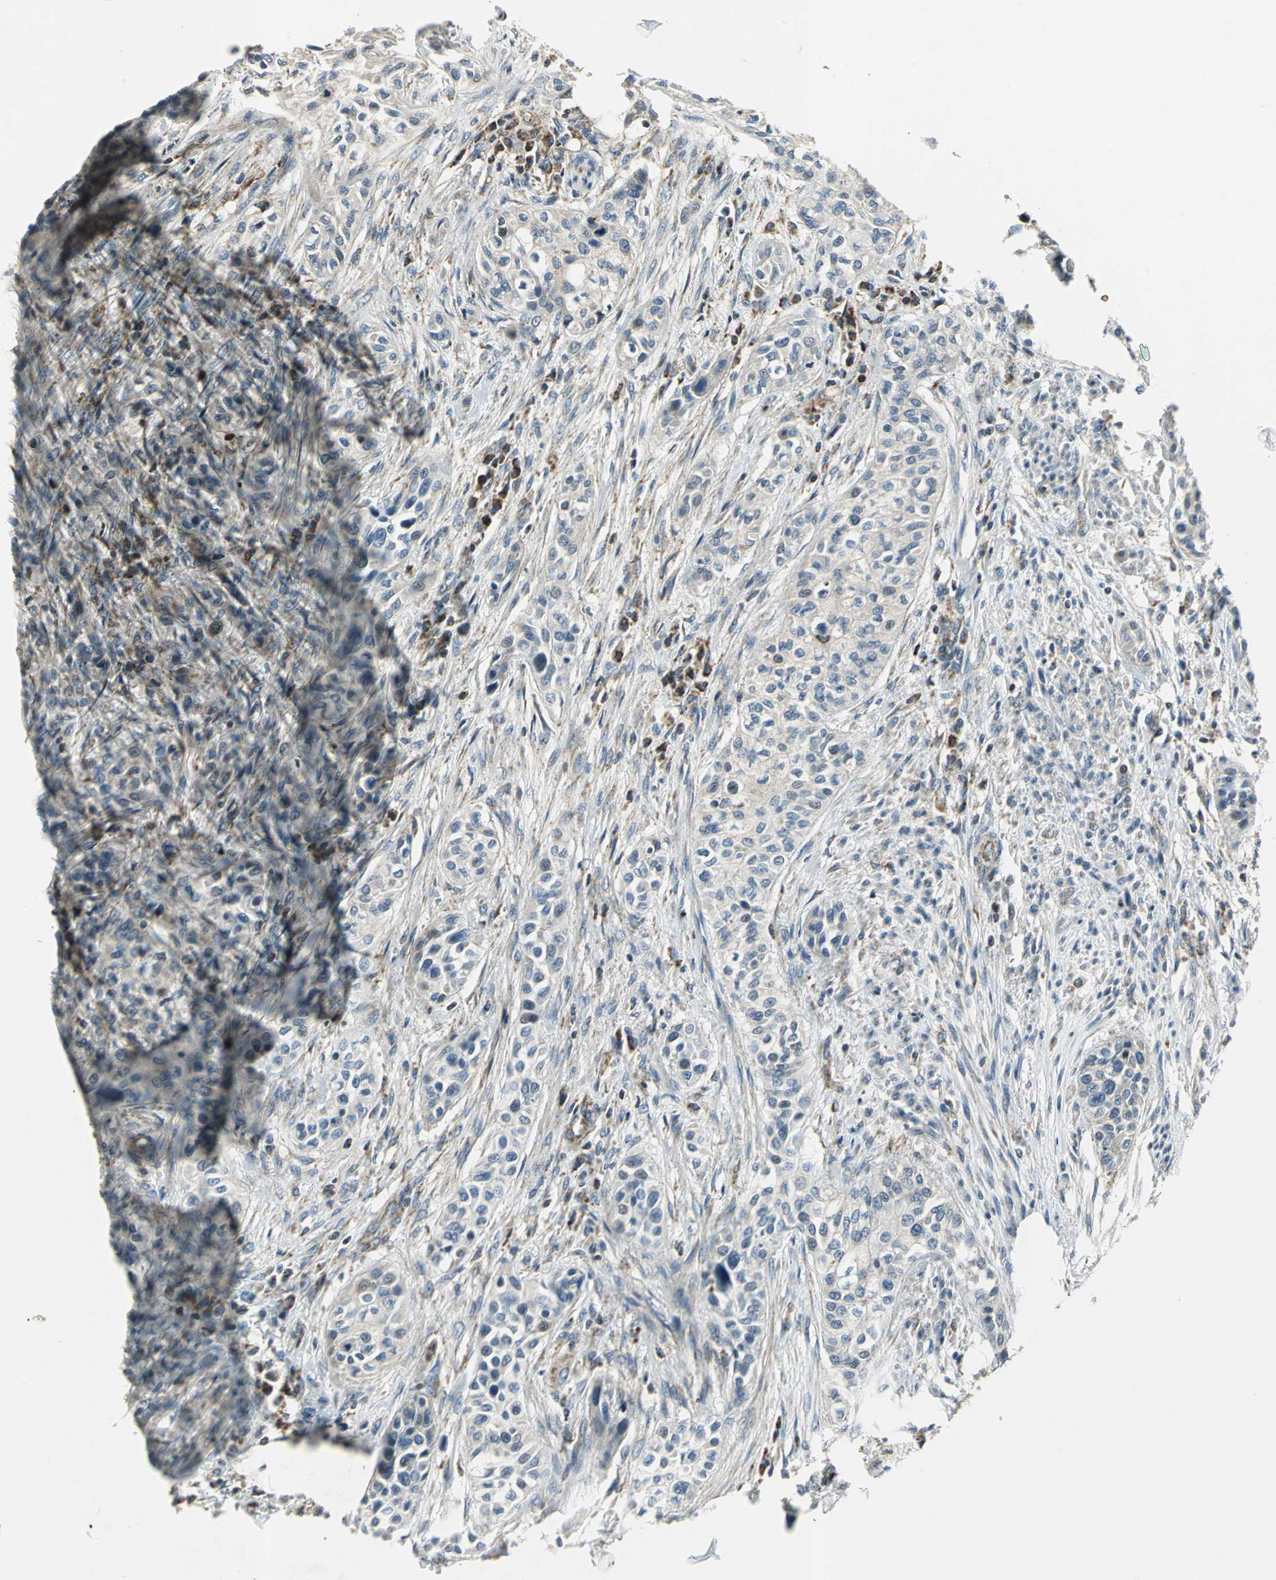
{"staining": {"intensity": "weak", "quantity": "25%-75%", "location": "cytoplasmic/membranous"}, "tissue": "urothelial cancer", "cell_type": "Tumor cells", "image_type": "cancer", "snomed": [{"axis": "morphology", "description": "Urothelial carcinoma, High grade"}, {"axis": "topography", "description": "Urinary bladder"}], "caption": "Urothelial cancer stained with DAB (3,3'-diaminobenzidine) immunohistochemistry (IHC) reveals low levels of weak cytoplasmic/membranous expression in approximately 25%-75% of tumor cells. (Brightfield microscopy of DAB IHC at high magnification).", "gene": "USP40", "patient": {"sex": "male", "age": 74}}